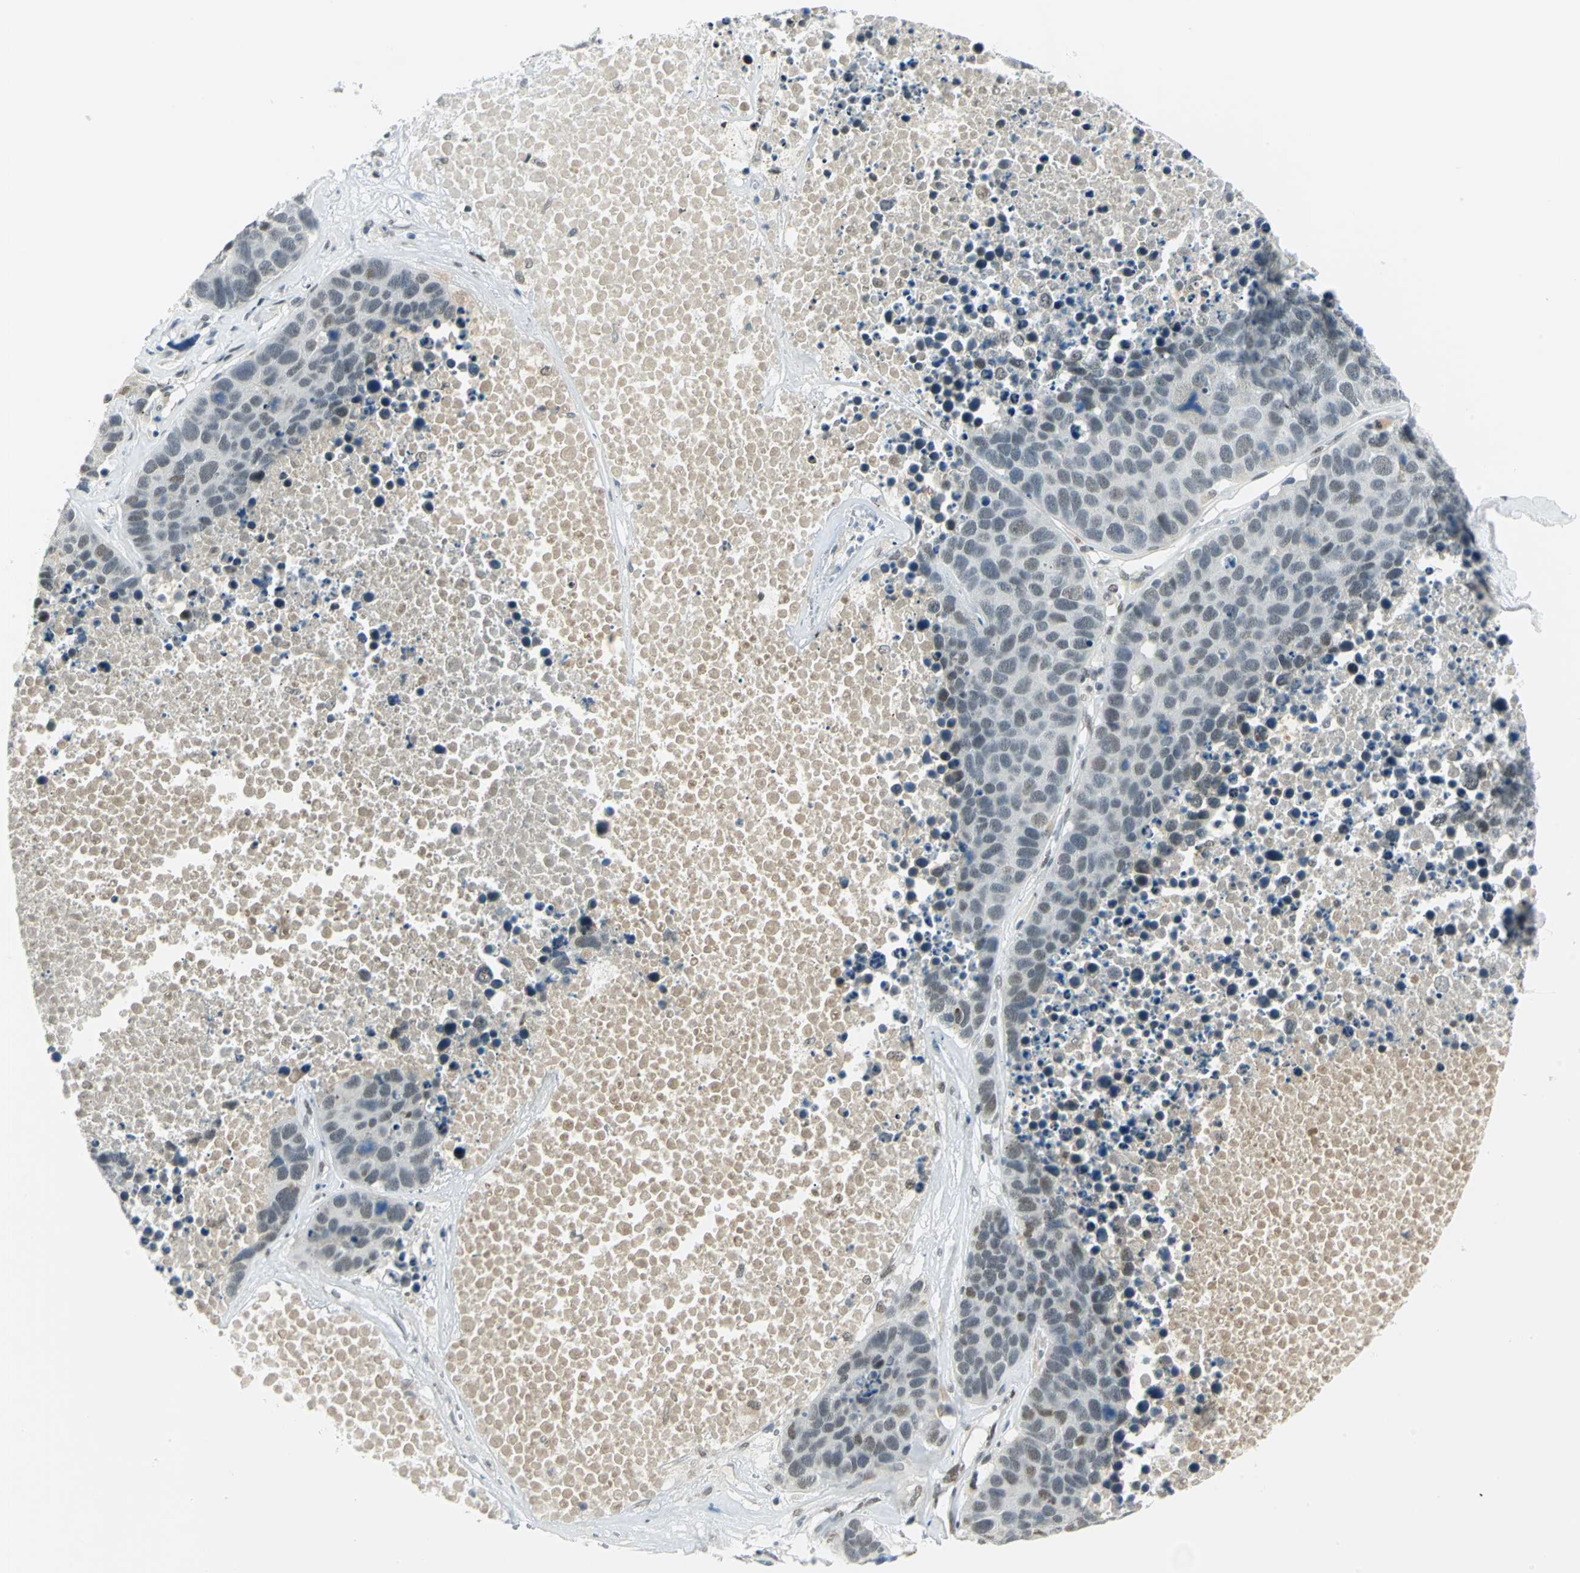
{"staining": {"intensity": "weak", "quantity": "<25%", "location": "nuclear"}, "tissue": "carcinoid", "cell_type": "Tumor cells", "image_type": "cancer", "snomed": [{"axis": "morphology", "description": "Carcinoid, malignant, NOS"}, {"axis": "topography", "description": "Lung"}], "caption": "Immunohistochemical staining of malignant carcinoid demonstrates no significant expression in tumor cells.", "gene": "MTMR10", "patient": {"sex": "male", "age": 60}}